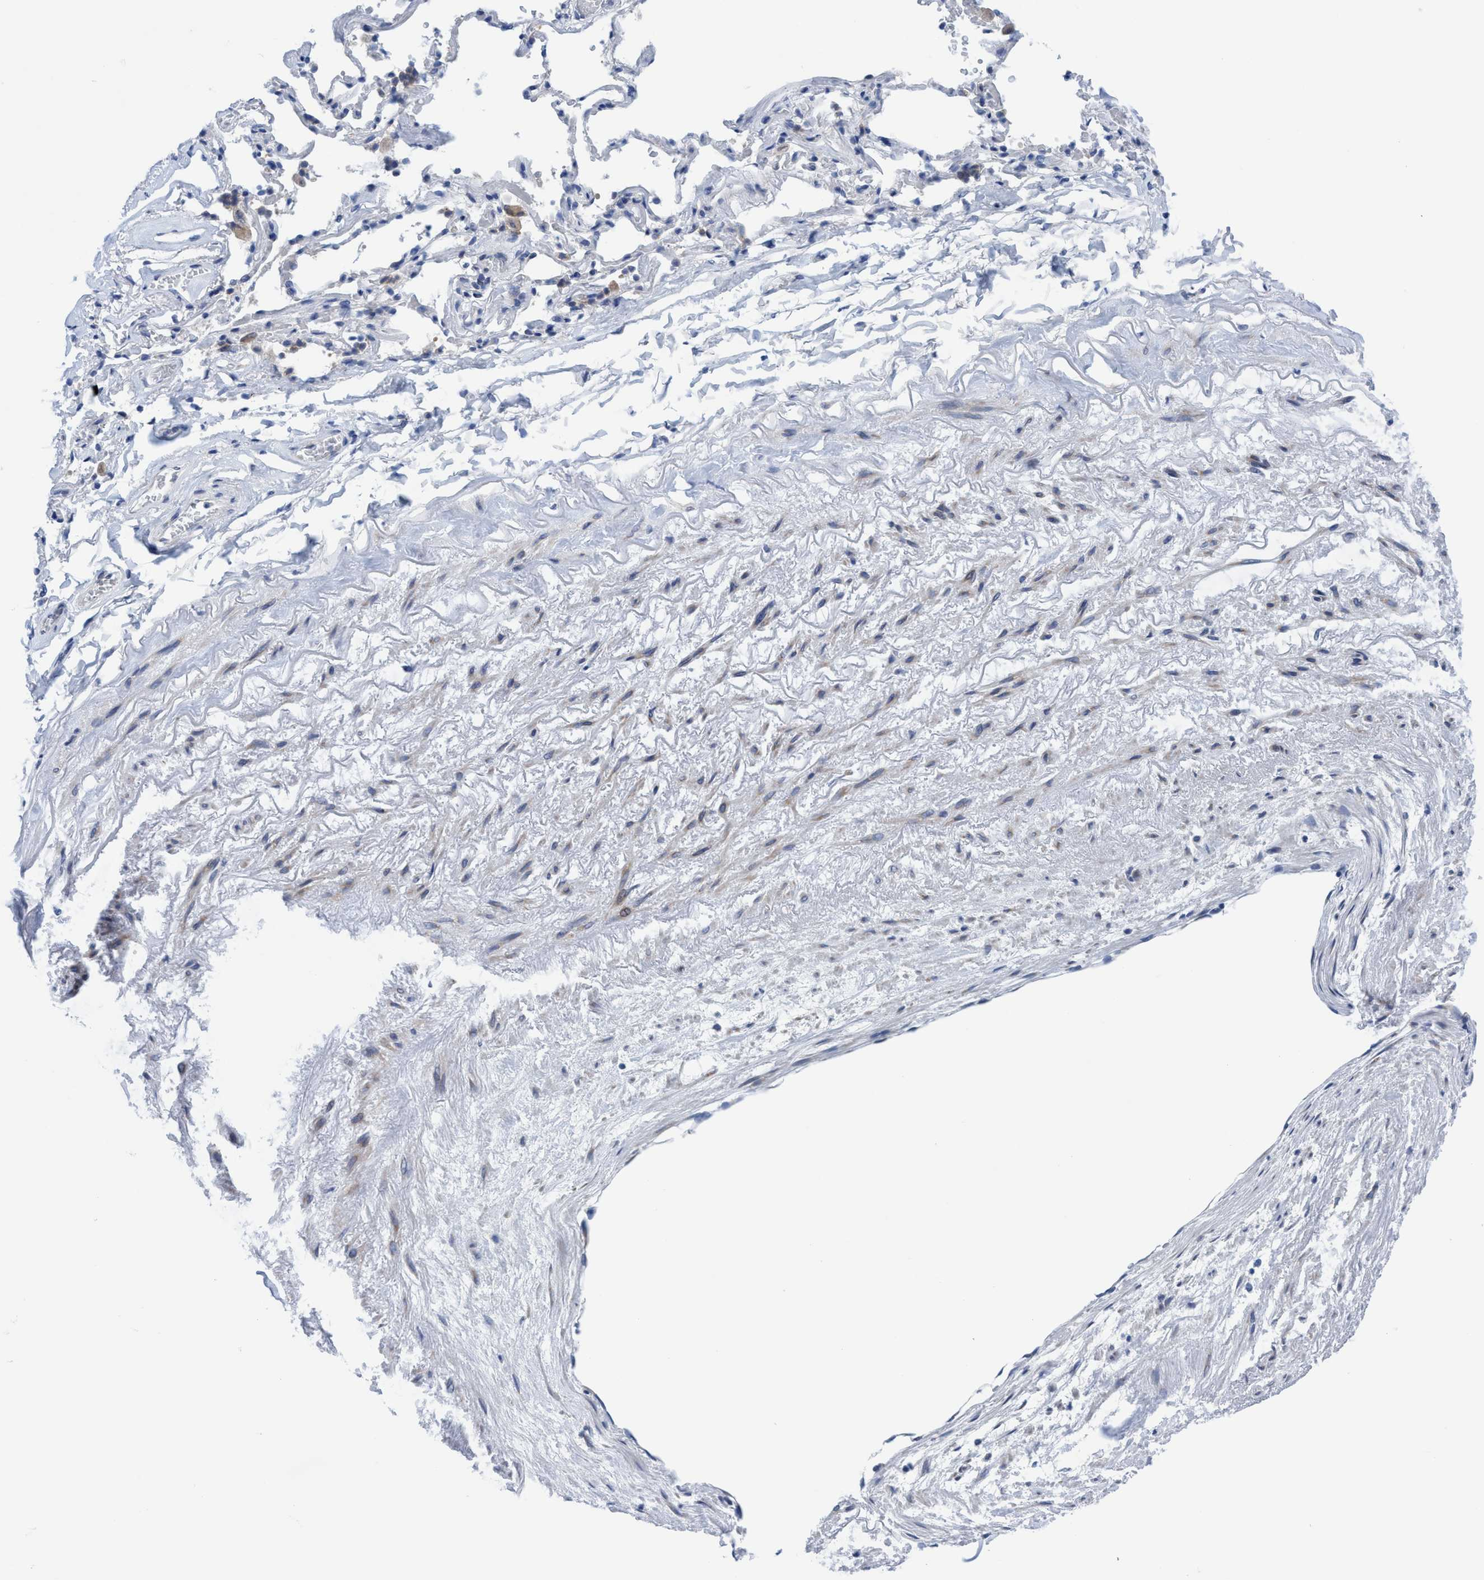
{"staining": {"intensity": "negative", "quantity": "none", "location": "none"}, "tissue": "adipose tissue", "cell_type": "Adipocytes", "image_type": "normal", "snomed": [{"axis": "morphology", "description": "Normal tissue, NOS"}, {"axis": "topography", "description": "Cartilage tissue"}, {"axis": "topography", "description": "Lung"}], "caption": "DAB immunohistochemical staining of normal human adipose tissue exhibits no significant expression in adipocytes. (DAB (3,3'-diaminobenzidine) immunohistochemistry, high magnification).", "gene": "RSAD1", "patient": {"sex": "female", "age": 77}}